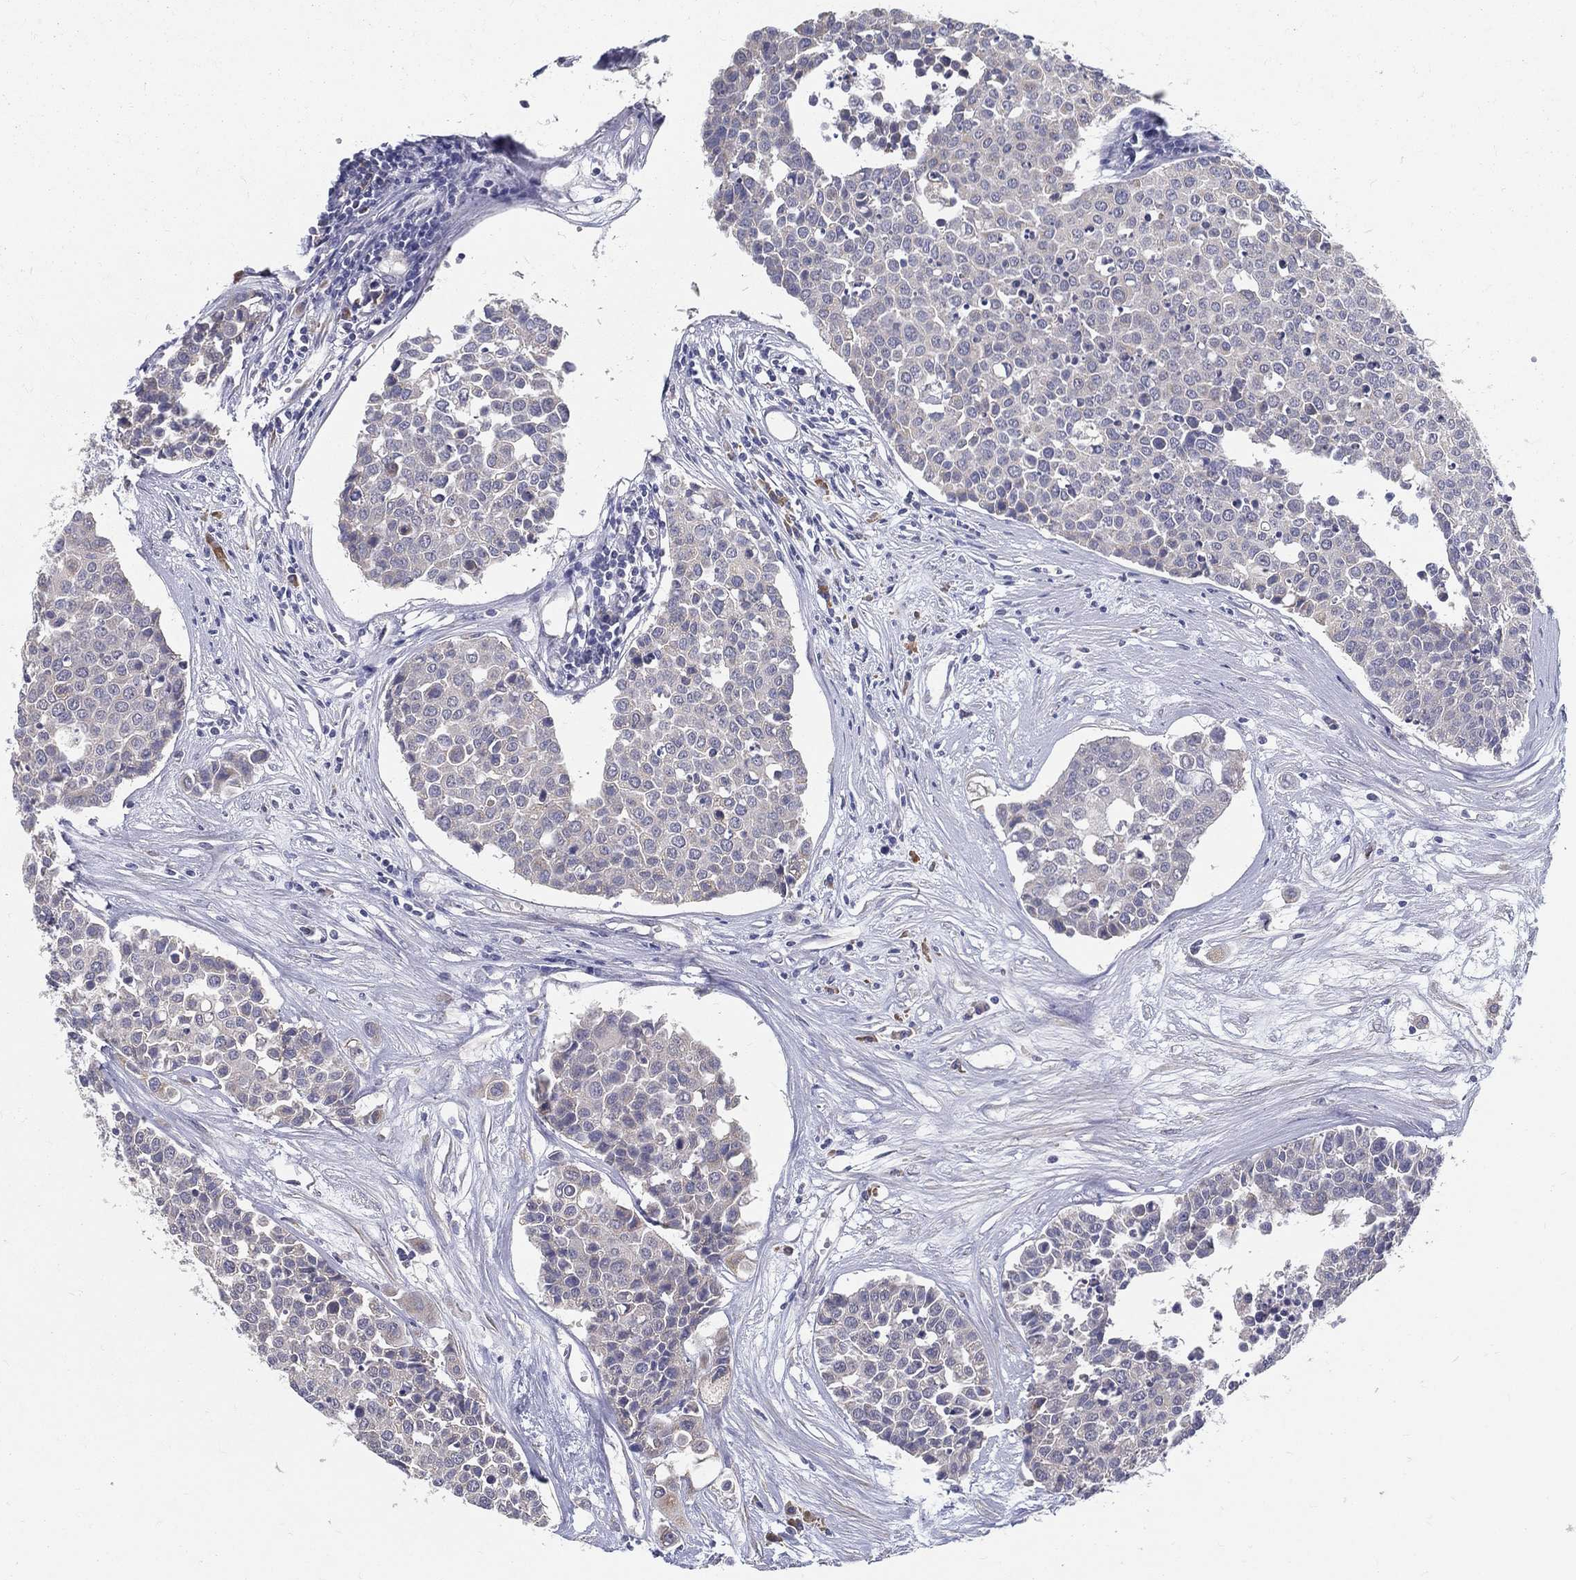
{"staining": {"intensity": "negative", "quantity": "none", "location": "none"}, "tissue": "carcinoid", "cell_type": "Tumor cells", "image_type": "cancer", "snomed": [{"axis": "morphology", "description": "Carcinoid, malignant, NOS"}, {"axis": "topography", "description": "Colon"}], "caption": "The IHC micrograph has no significant staining in tumor cells of carcinoid tissue.", "gene": "PCSK1", "patient": {"sex": "male", "age": 81}}